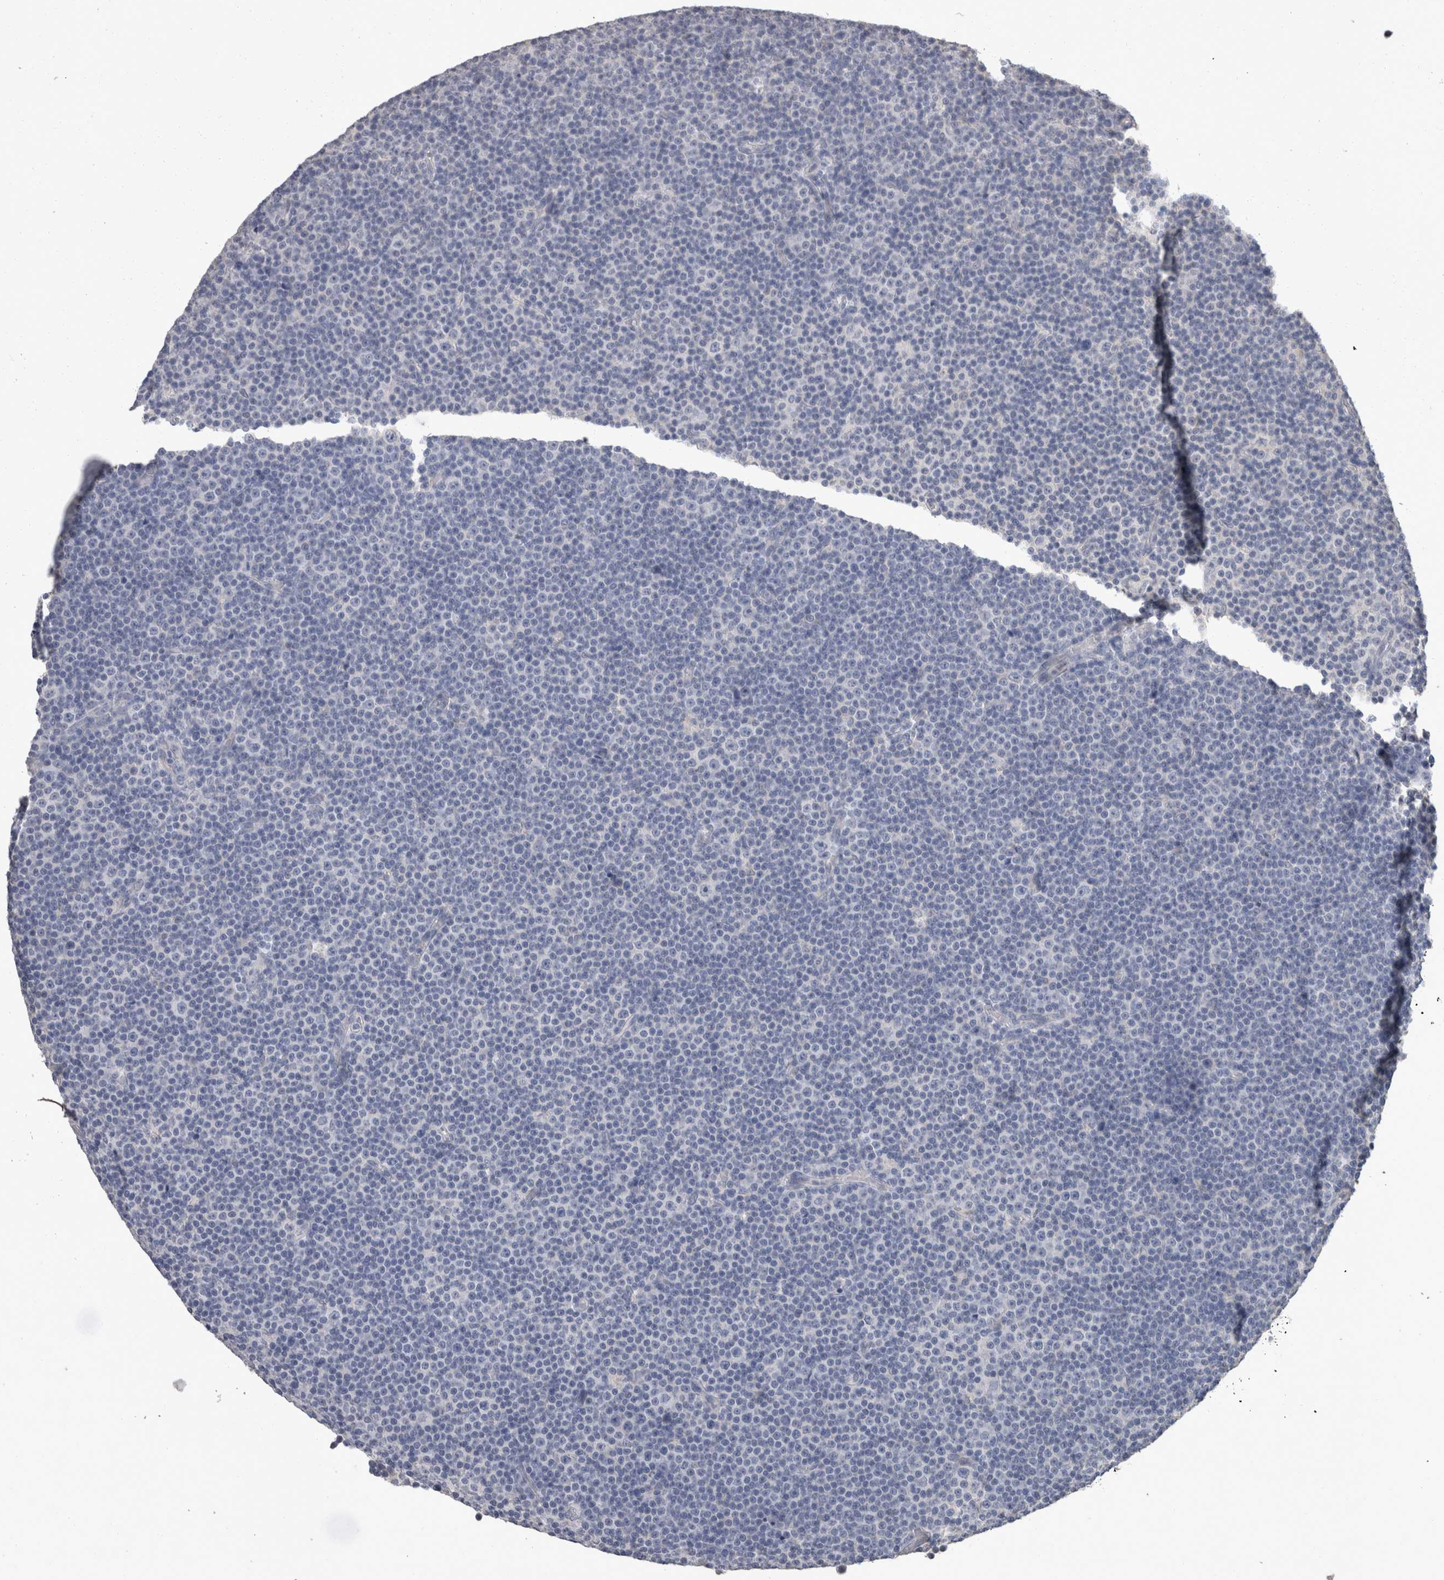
{"staining": {"intensity": "negative", "quantity": "none", "location": "none"}, "tissue": "lymphoma", "cell_type": "Tumor cells", "image_type": "cancer", "snomed": [{"axis": "morphology", "description": "Malignant lymphoma, non-Hodgkin's type, Low grade"}, {"axis": "topography", "description": "Lymph node"}], "caption": "Human lymphoma stained for a protein using IHC shows no staining in tumor cells.", "gene": "FHOD3", "patient": {"sex": "female", "age": 67}}